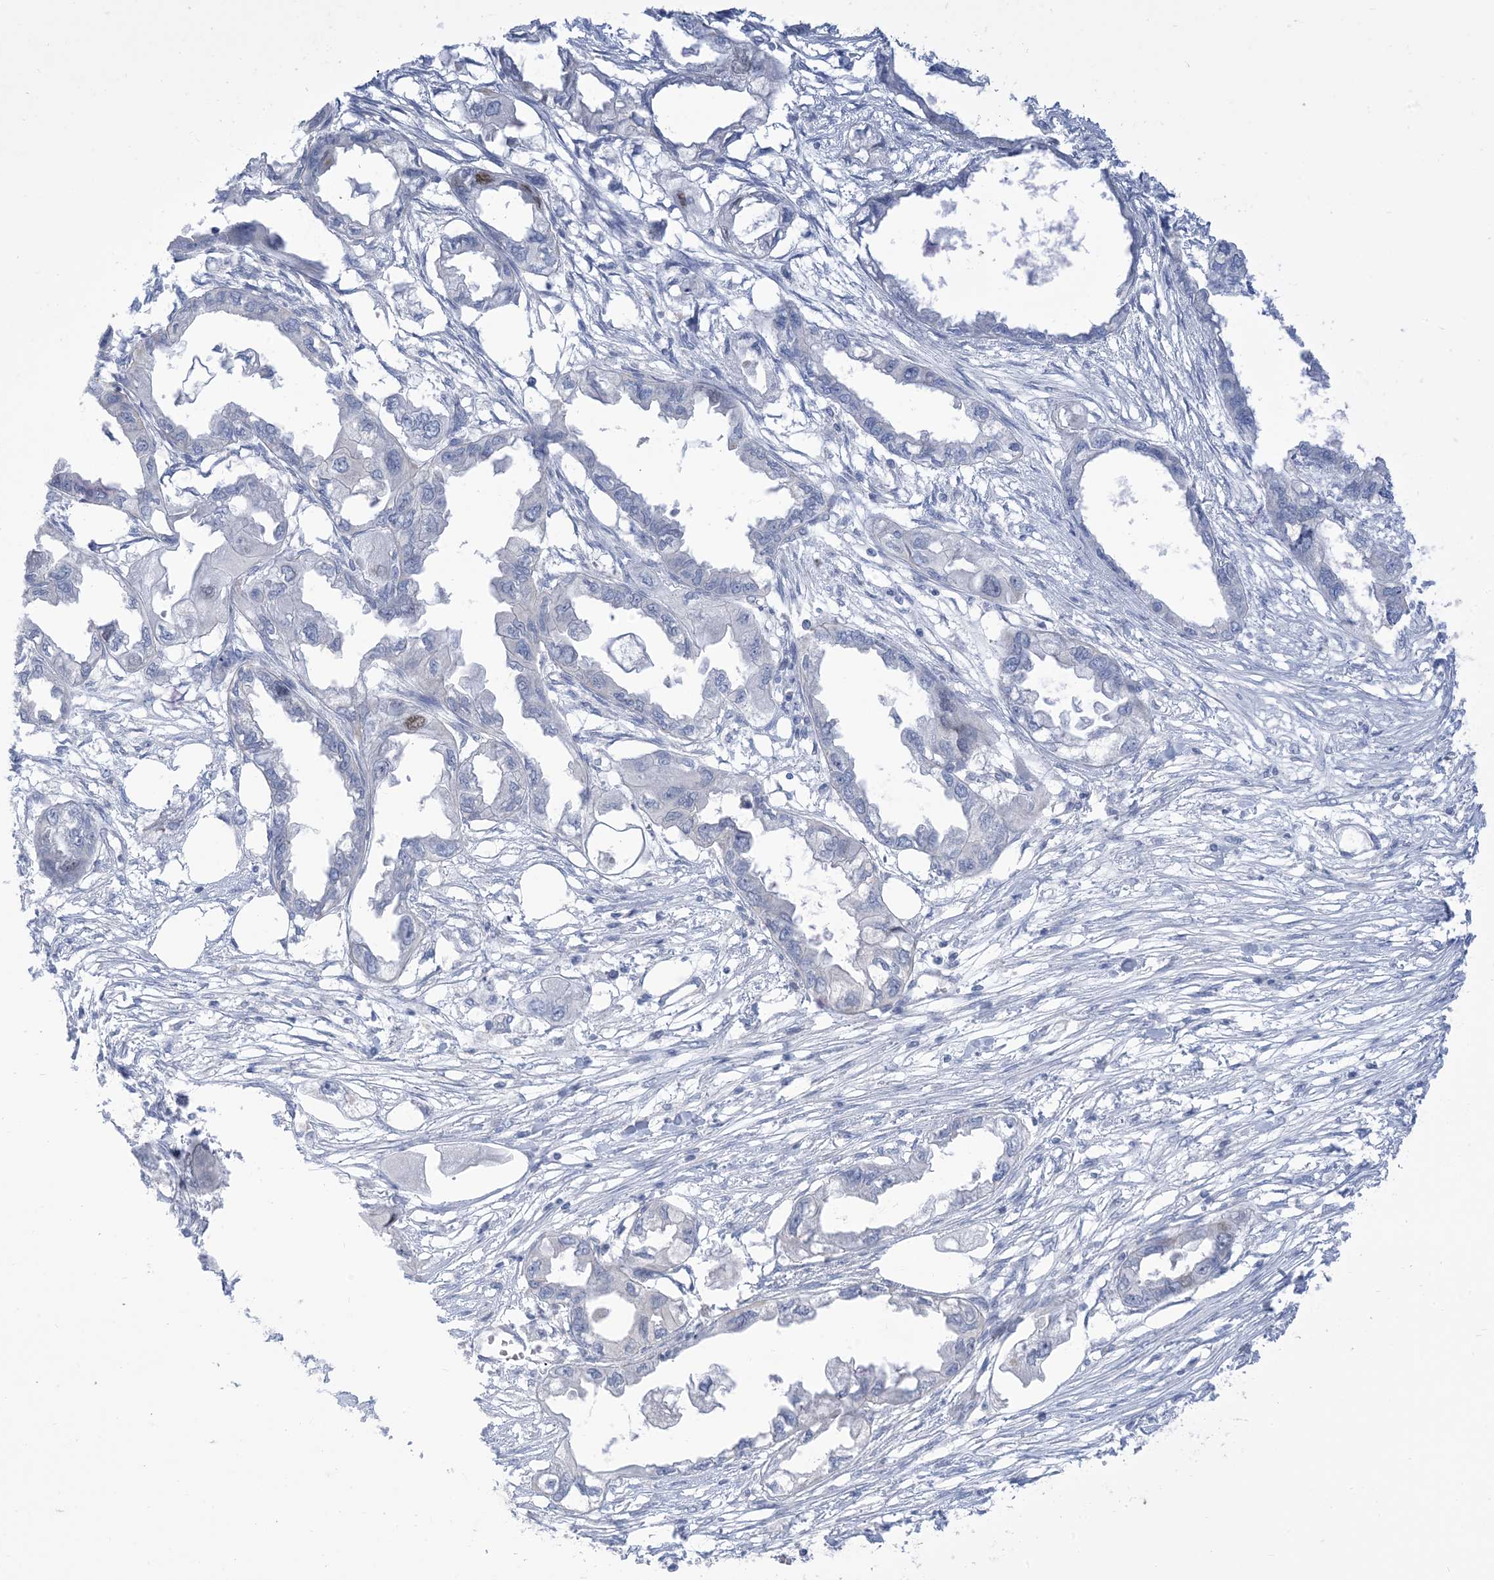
{"staining": {"intensity": "negative", "quantity": "none", "location": "none"}, "tissue": "endometrial cancer", "cell_type": "Tumor cells", "image_type": "cancer", "snomed": [{"axis": "morphology", "description": "Adenocarcinoma, NOS"}, {"axis": "morphology", "description": "Adenocarcinoma, metastatic, NOS"}, {"axis": "topography", "description": "Adipose tissue"}, {"axis": "topography", "description": "Endometrium"}], "caption": "DAB immunohistochemical staining of human endometrial cancer displays no significant positivity in tumor cells. (Immunohistochemistry (ihc), brightfield microscopy, high magnification).", "gene": "MTHFD2L", "patient": {"sex": "female", "age": 67}}